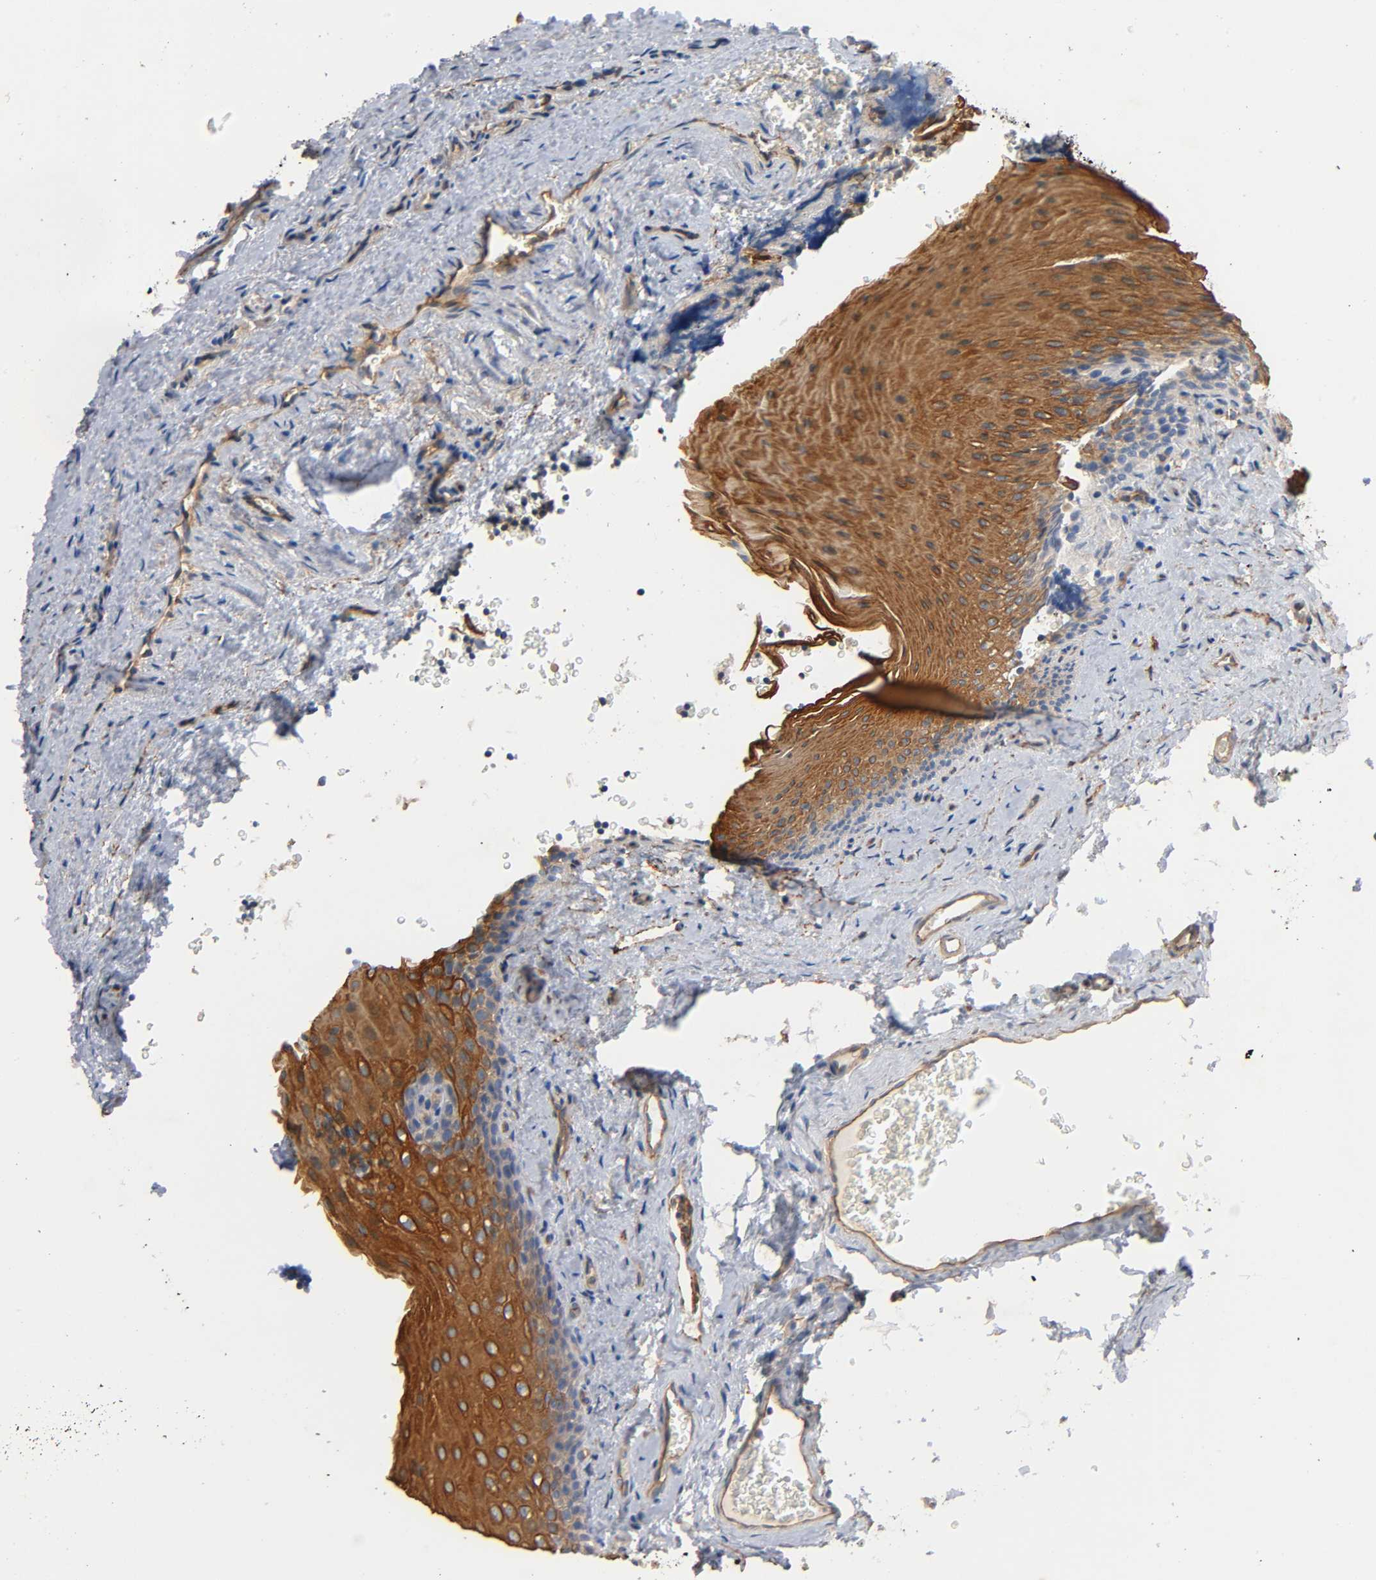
{"staining": {"intensity": "strong", "quantity": ">75%", "location": "cytoplasmic/membranous"}, "tissue": "oral mucosa", "cell_type": "Squamous epithelial cells", "image_type": "normal", "snomed": [{"axis": "morphology", "description": "Normal tissue, NOS"}, {"axis": "topography", "description": "Oral tissue"}], "caption": "The immunohistochemical stain highlights strong cytoplasmic/membranous staining in squamous epithelial cells of benign oral mucosa. (DAB = brown stain, brightfield microscopy at high magnification).", "gene": "MARS1", "patient": {"sex": "male", "age": 20}}